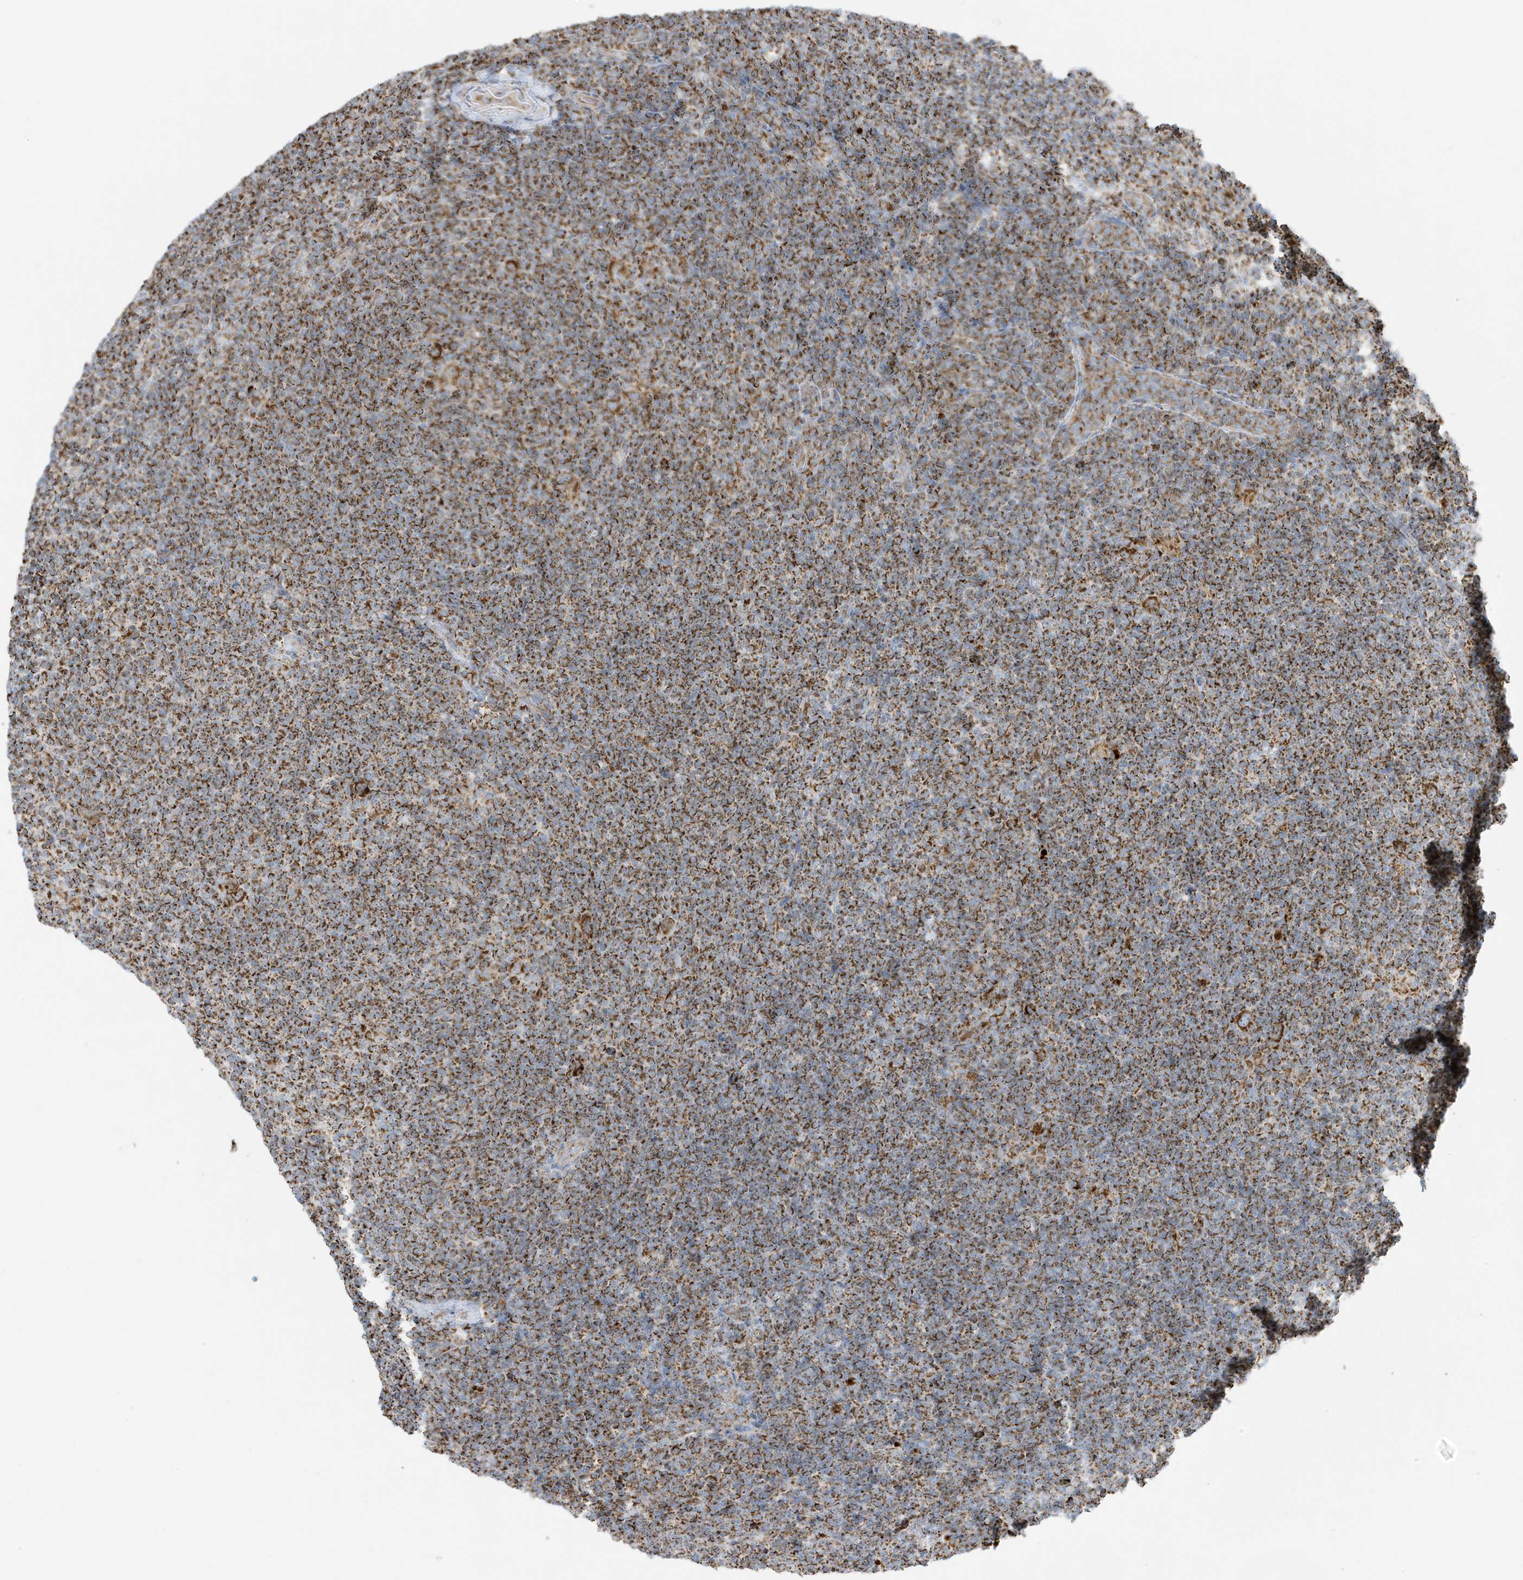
{"staining": {"intensity": "strong", "quantity": ">75%", "location": "cytoplasmic/membranous"}, "tissue": "lymphoma", "cell_type": "Tumor cells", "image_type": "cancer", "snomed": [{"axis": "morphology", "description": "Hodgkin's disease, NOS"}, {"axis": "topography", "description": "Lymph node"}], "caption": "A micrograph showing strong cytoplasmic/membranous expression in approximately >75% of tumor cells in Hodgkin's disease, as visualized by brown immunohistochemical staining.", "gene": "ATP5ME", "patient": {"sex": "female", "age": 57}}